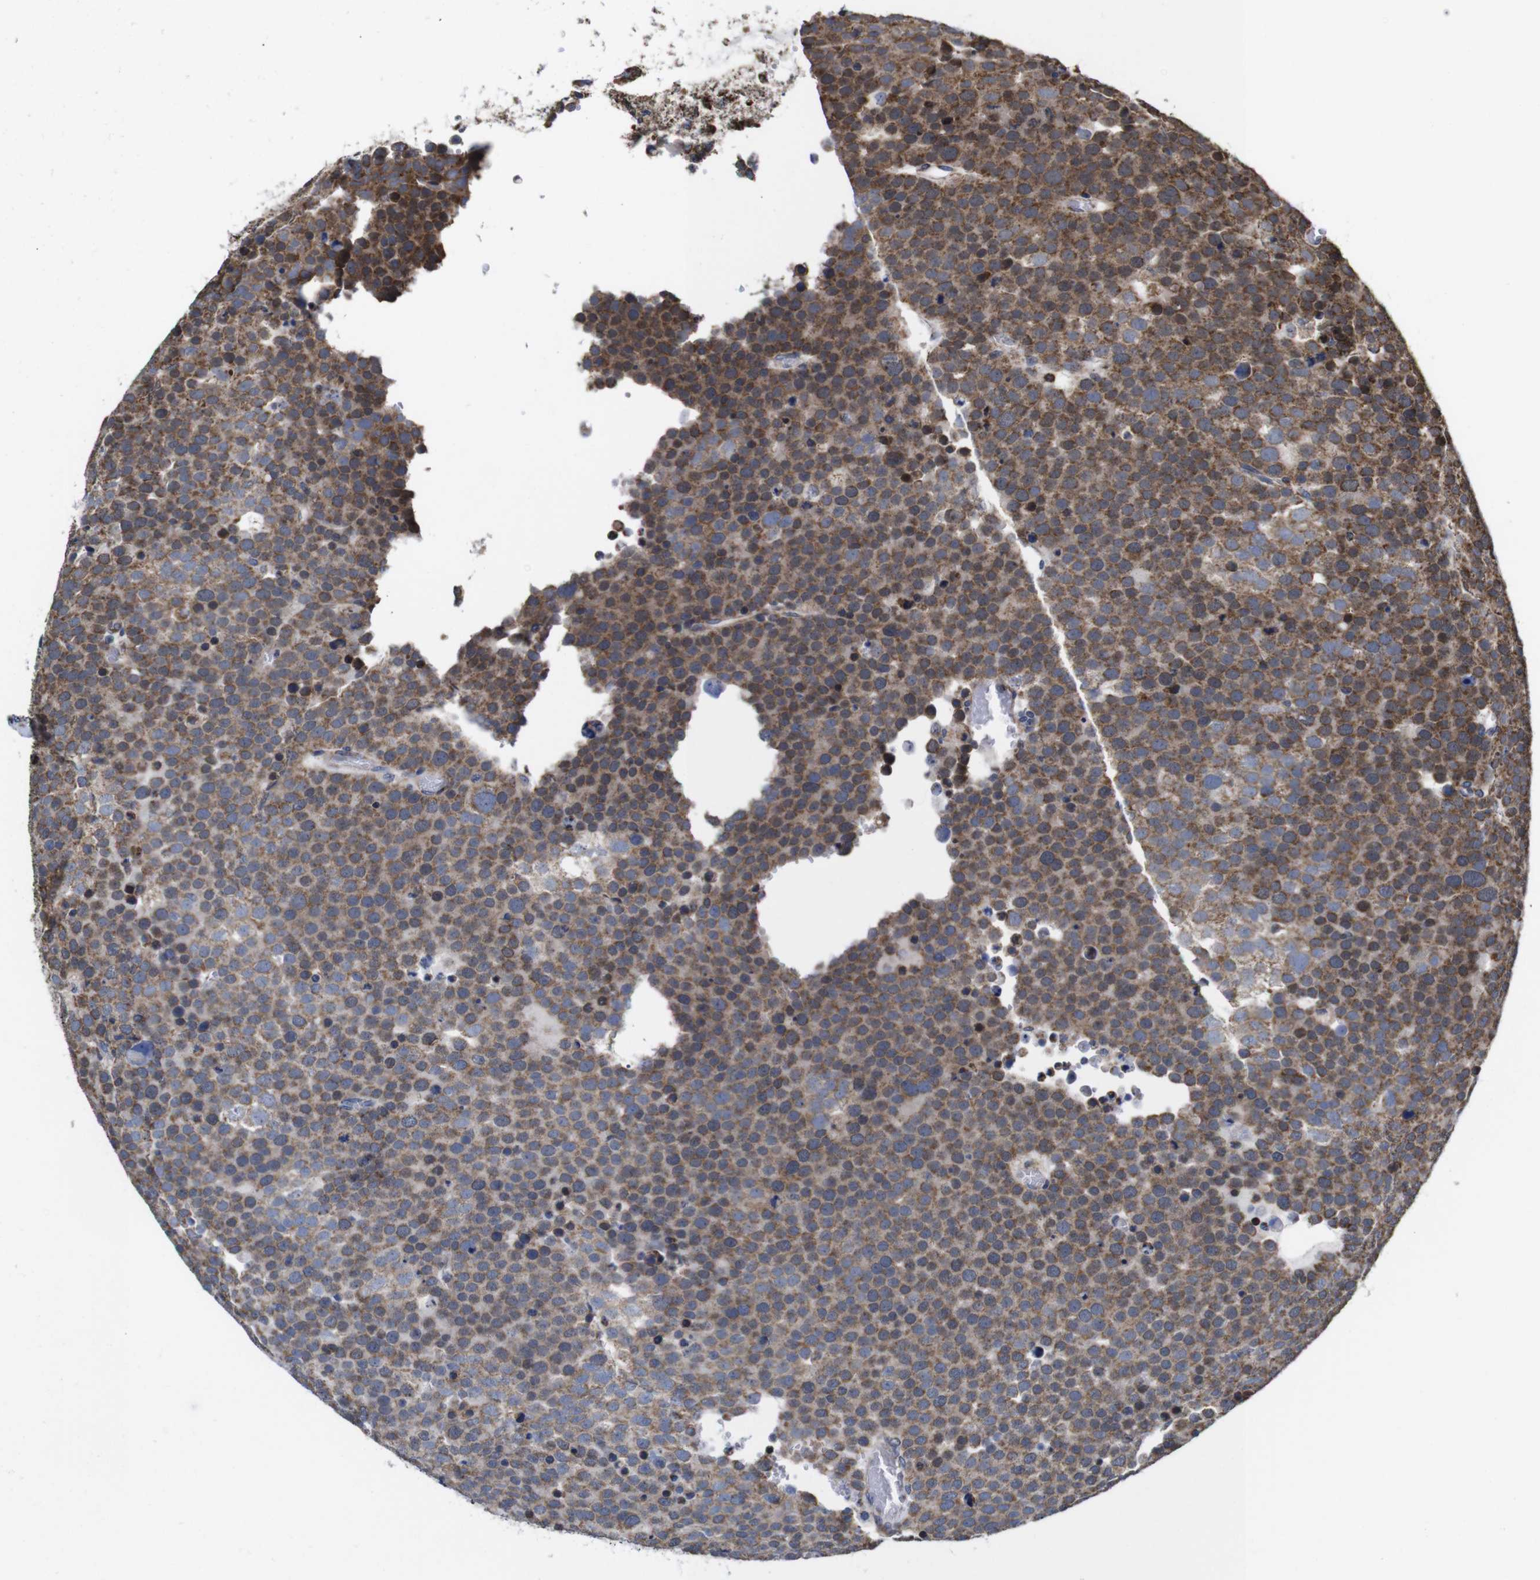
{"staining": {"intensity": "moderate", "quantity": ">75%", "location": "cytoplasmic/membranous"}, "tissue": "testis cancer", "cell_type": "Tumor cells", "image_type": "cancer", "snomed": [{"axis": "morphology", "description": "Seminoma, NOS"}, {"axis": "topography", "description": "Testis"}], "caption": "This photomicrograph displays immunohistochemistry staining of human testis cancer, with medium moderate cytoplasmic/membranous positivity in approximately >75% of tumor cells.", "gene": "C17orf80", "patient": {"sex": "male", "age": 71}}